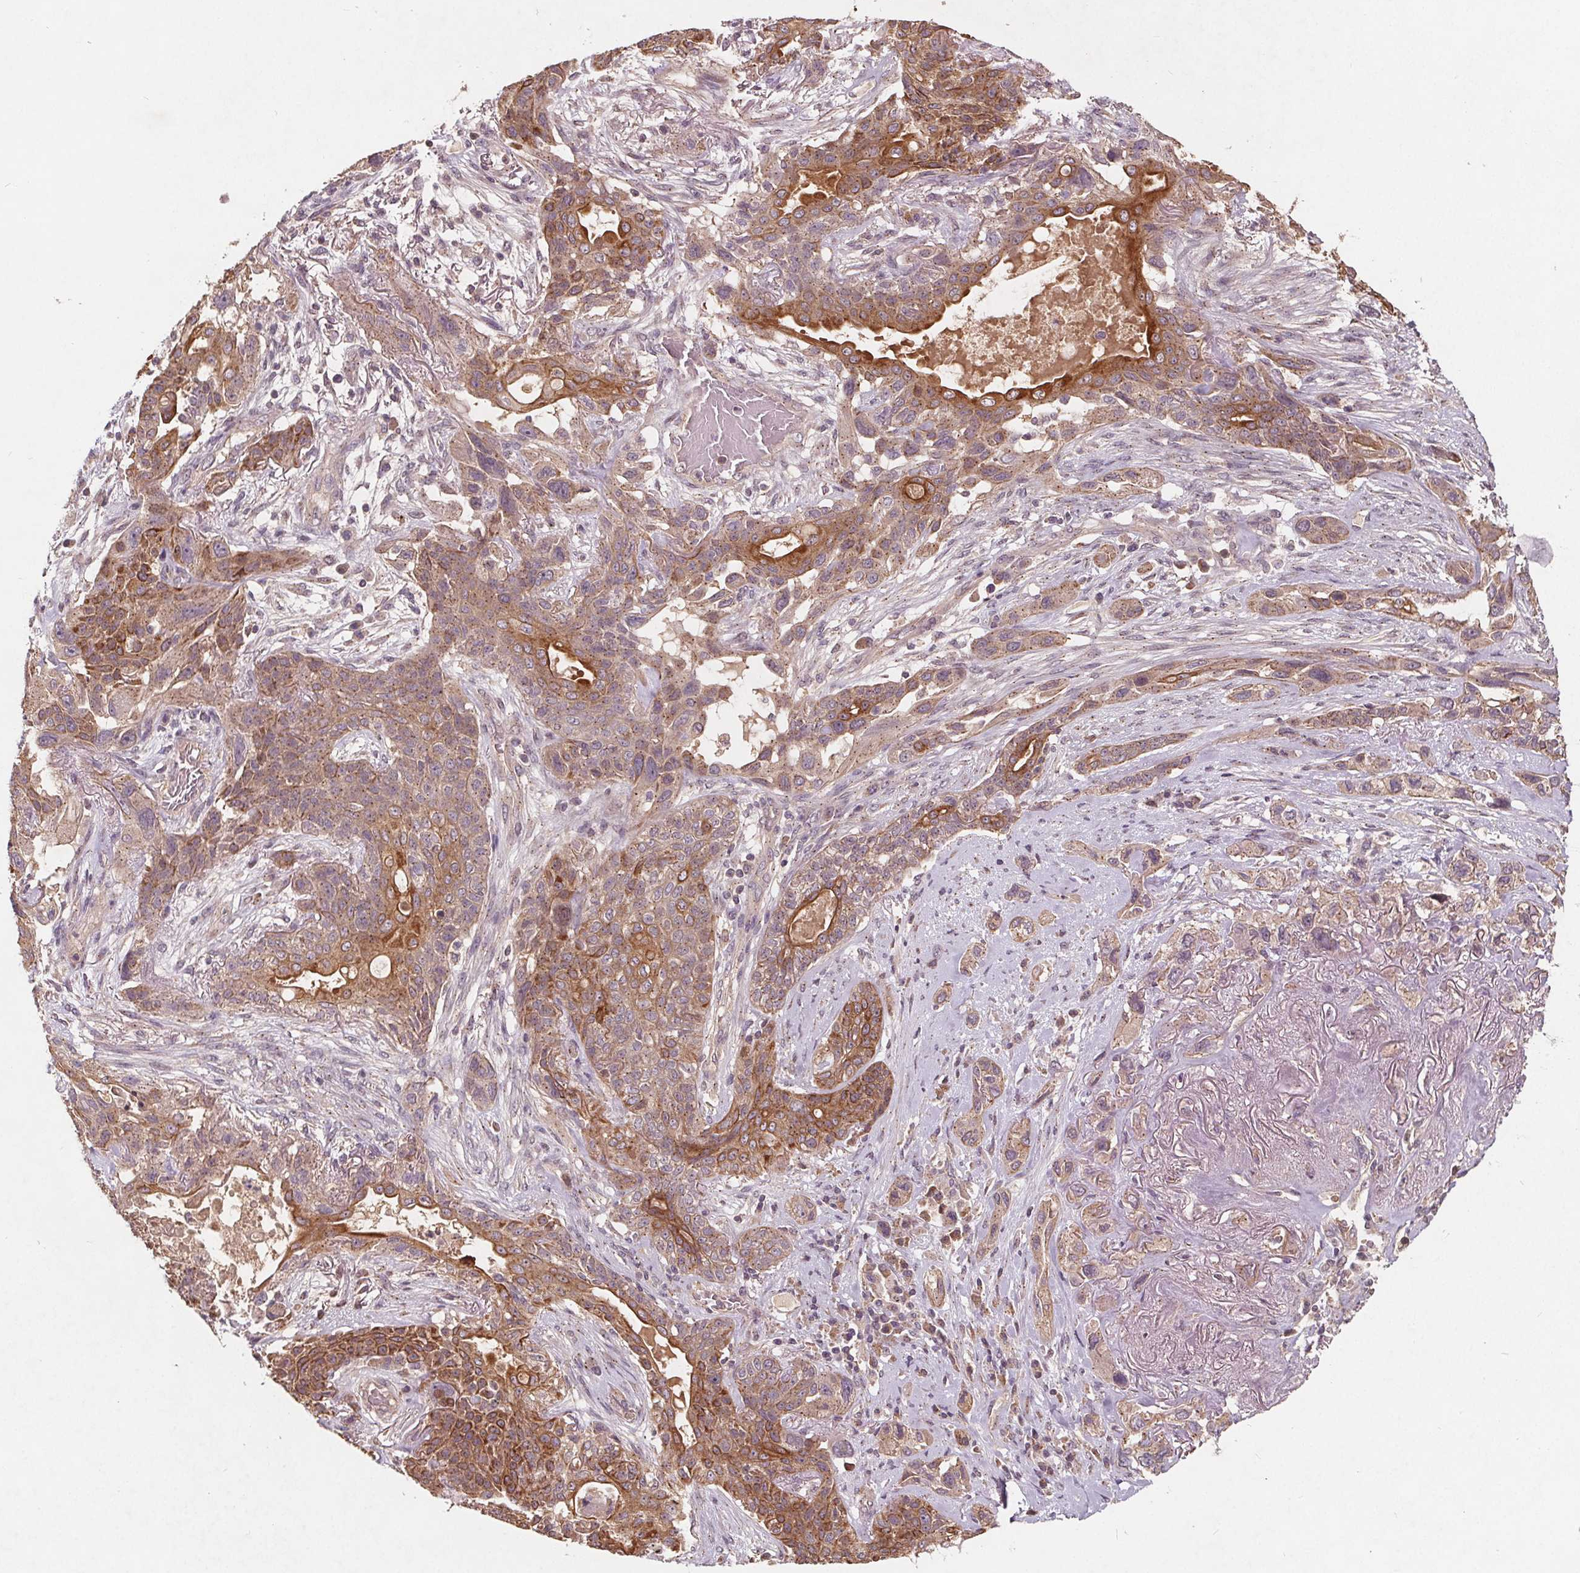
{"staining": {"intensity": "moderate", "quantity": "25%-75%", "location": "cytoplasmic/membranous"}, "tissue": "lung cancer", "cell_type": "Tumor cells", "image_type": "cancer", "snomed": [{"axis": "morphology", "description": "Squamous cell carcinoma, NOS"}, {"axis": "topography", "description": "Lung"}], "caption": "Immunohistochemistry (IHC) (DAB (3,3'-diaminobenzidine)) staining of human squamous cell carcinoma (lung) demonstrates moderate cytoplasmic/membranous protein expression in approximately 25%-75% of tumor cells.", "gene": "CSNK1G2", "patient": {"sex": "female", "age": 70}}